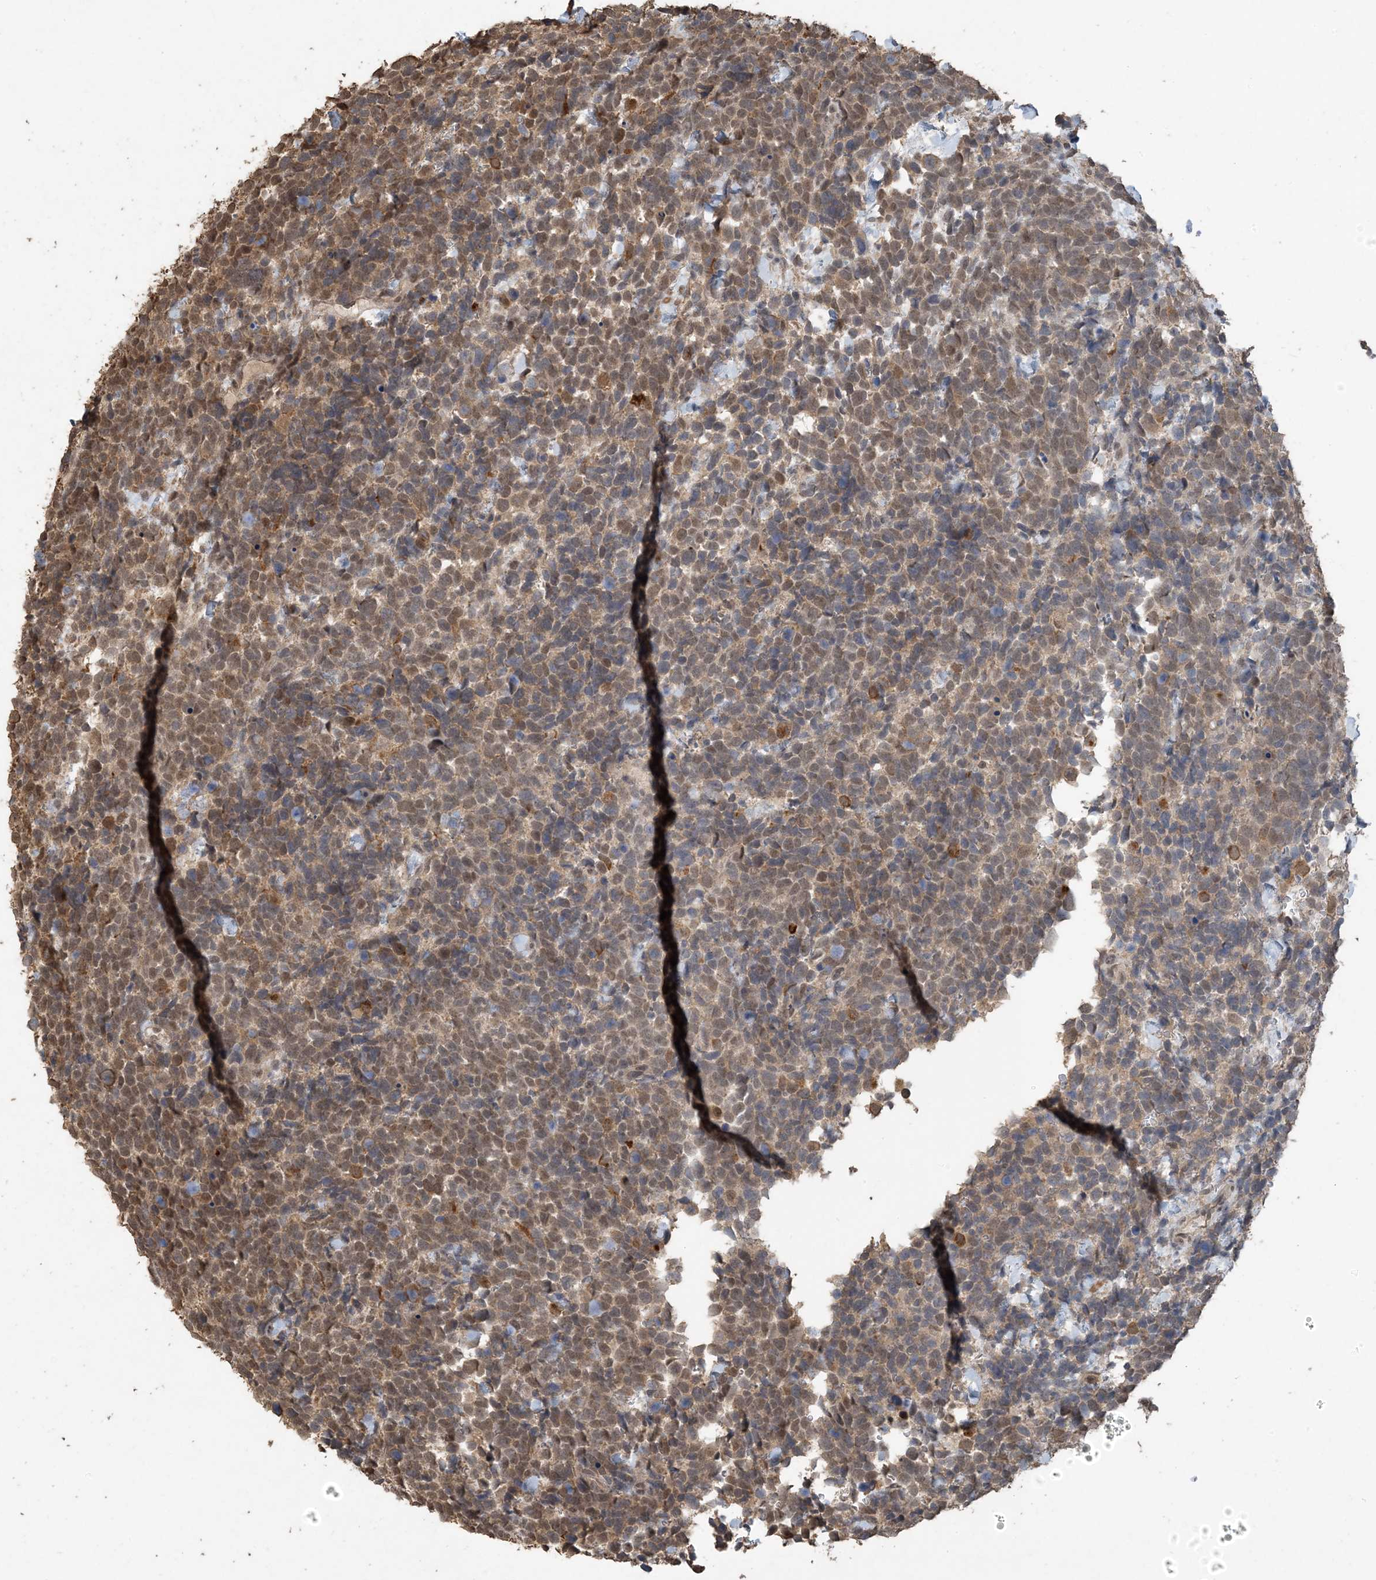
{"staining": {"intensity": "moderate", "quantity": "25%-75%", "location": "cytoplasmic/membranous,nuclear"}, "tissue": "urothelial cancer", "cell_type": "Tumor cells", "image_type": "cancer", "snomed": [{"axis": "morphology", "description": "Urothelial carcinoma, High grade"}, {"axis": "topography", "description": "Urinary bladder"}], "caption": "Protein expression analysis of human urothelial cancer reveals moderate cytoplasmic/membranous and nuclear staining in approximately 25%-75% of tumor cells.", "gene": "ZC3H12A", "patient": {"sex": "female", "age": 82}}